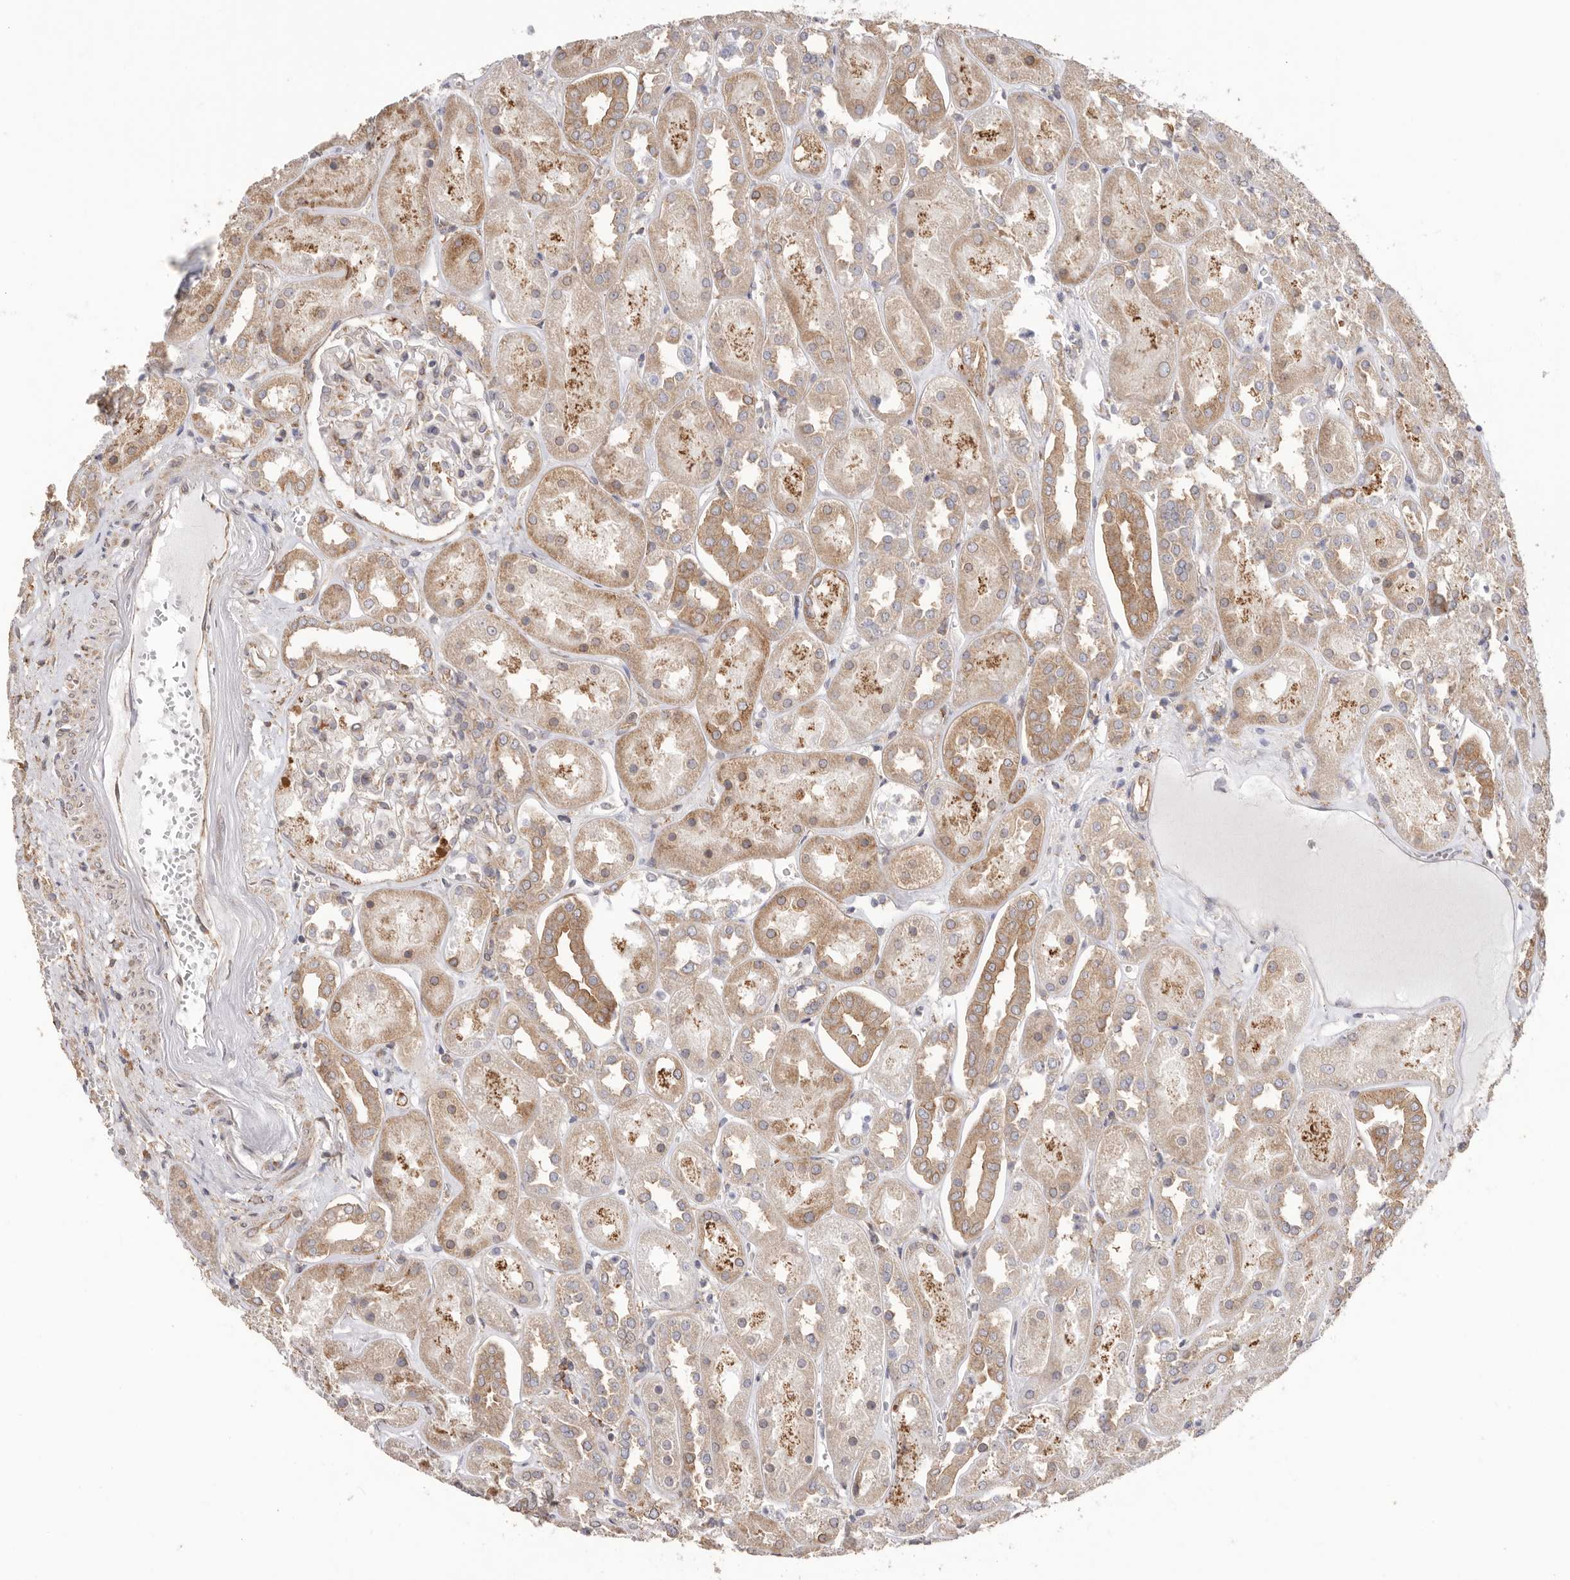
{"staining": {"intensity": "moderate", "quantity": "25%-75%", "location": "cytoplasmic/membranous"}, "tissue": "kidney", "cell_type": "Cells in glomeruli", "image_type": "normal", "snomed": [{"axis": "morphology", "description": "Normal tissue, NOS"}, {"axis": "topography", "description": "Kidney"}], "caption": "Protein expression analysis of normal human kidney reveals moderate cytoplasmic/membranous positivity in about 25%-75% of cells in glomeruli.", "gene": "SERBP1", "patient": {"sex": "male", "age": 70}}